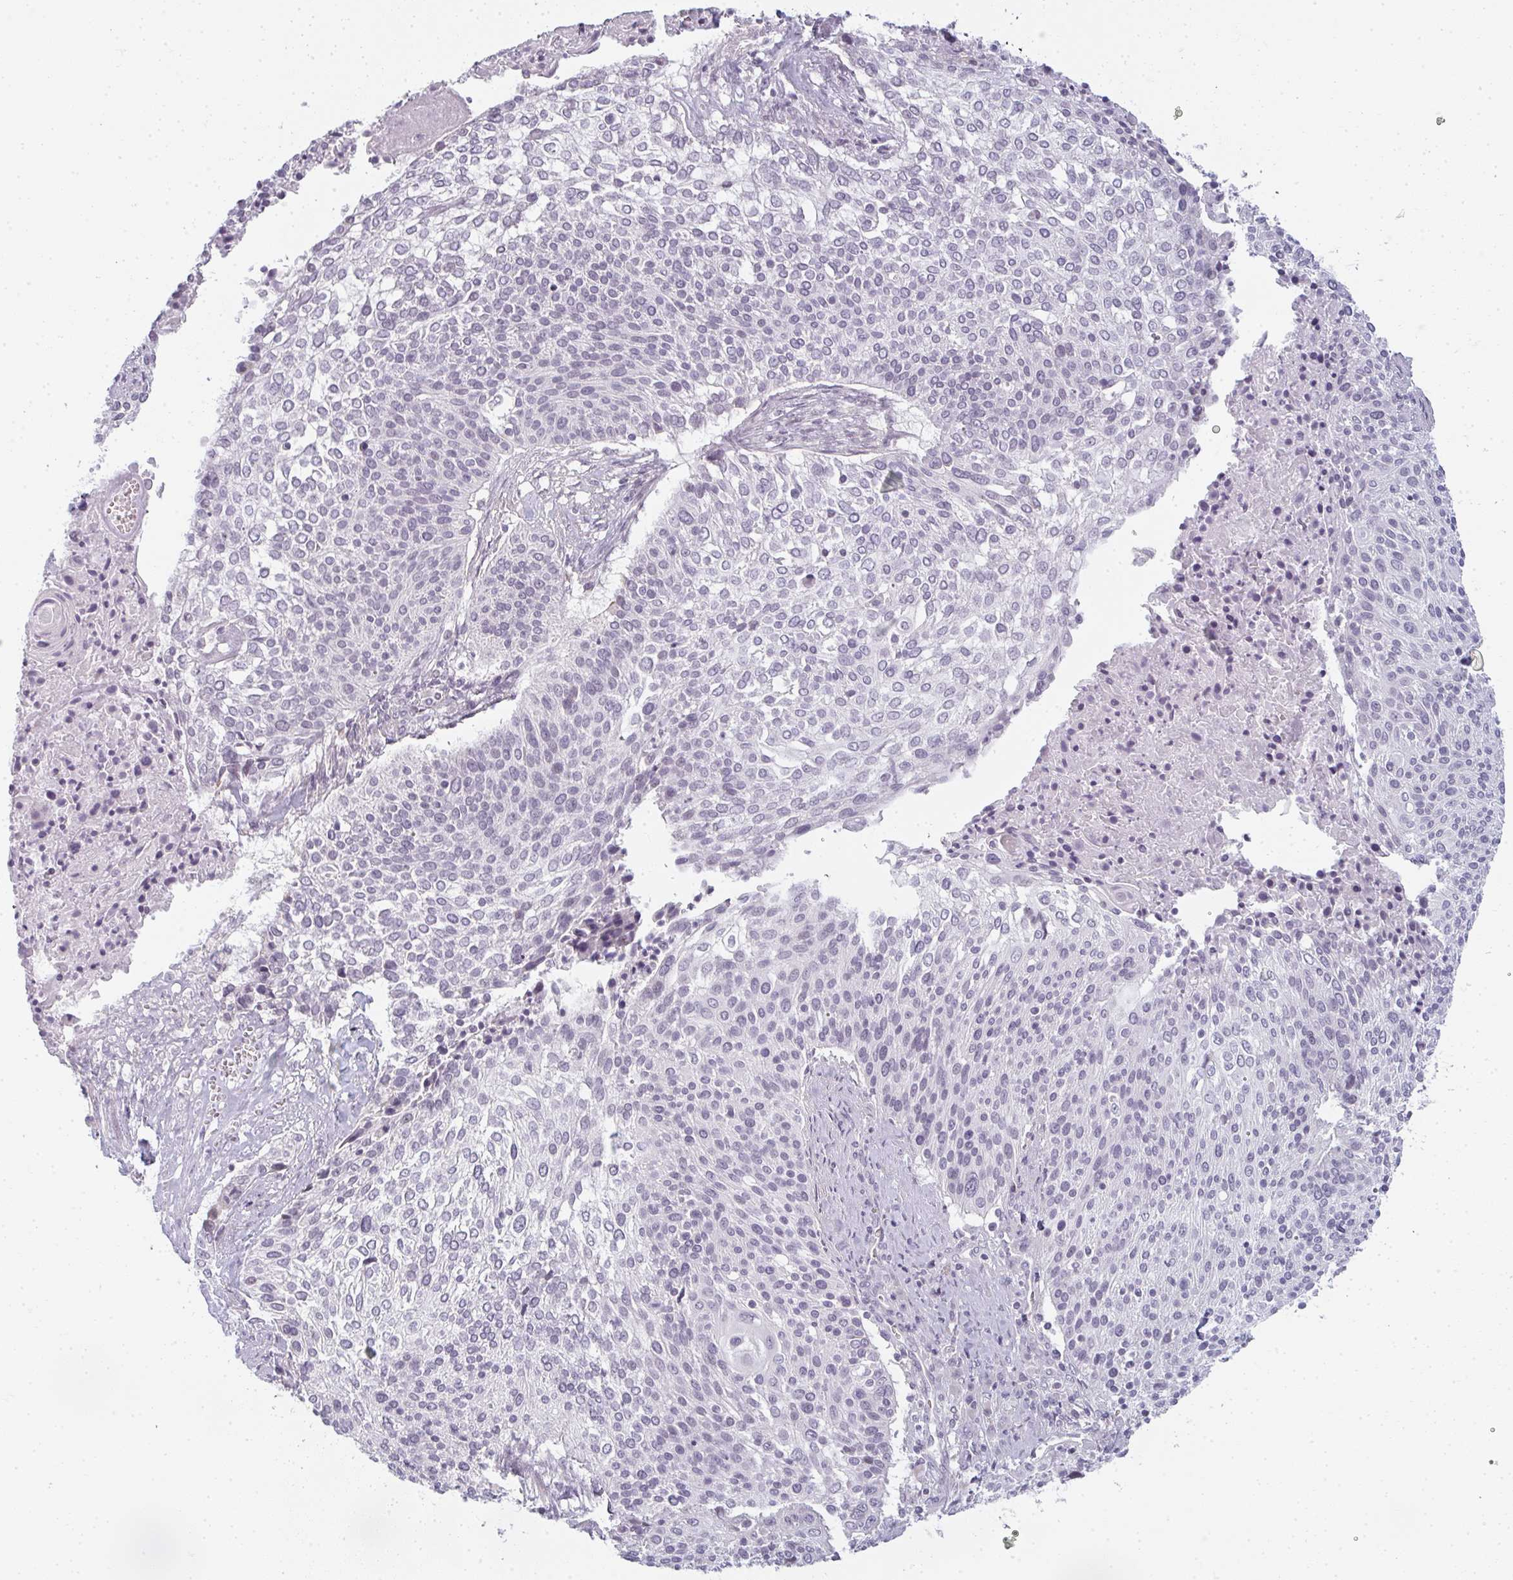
{"staining": {"intensity": "negative", "quantity": "none", "location": "none"}, "tissue": "cervical cancer", "cell_type": "Tumor cells", "image_type": "cancer", "snomed": [{"axis": "morphology", "description": "Squamous cell carcinoma, NOS"}, {"axis": "topography", "description": "Cervix"}], "caption": "This is an immunohistochemistry (IHC) histopathology image of human squamous cell carcinoma (cervical). There is no staining in tumor cells.", "gene": "RBBP6", "patient": {"sex": "female", "age": 31}}